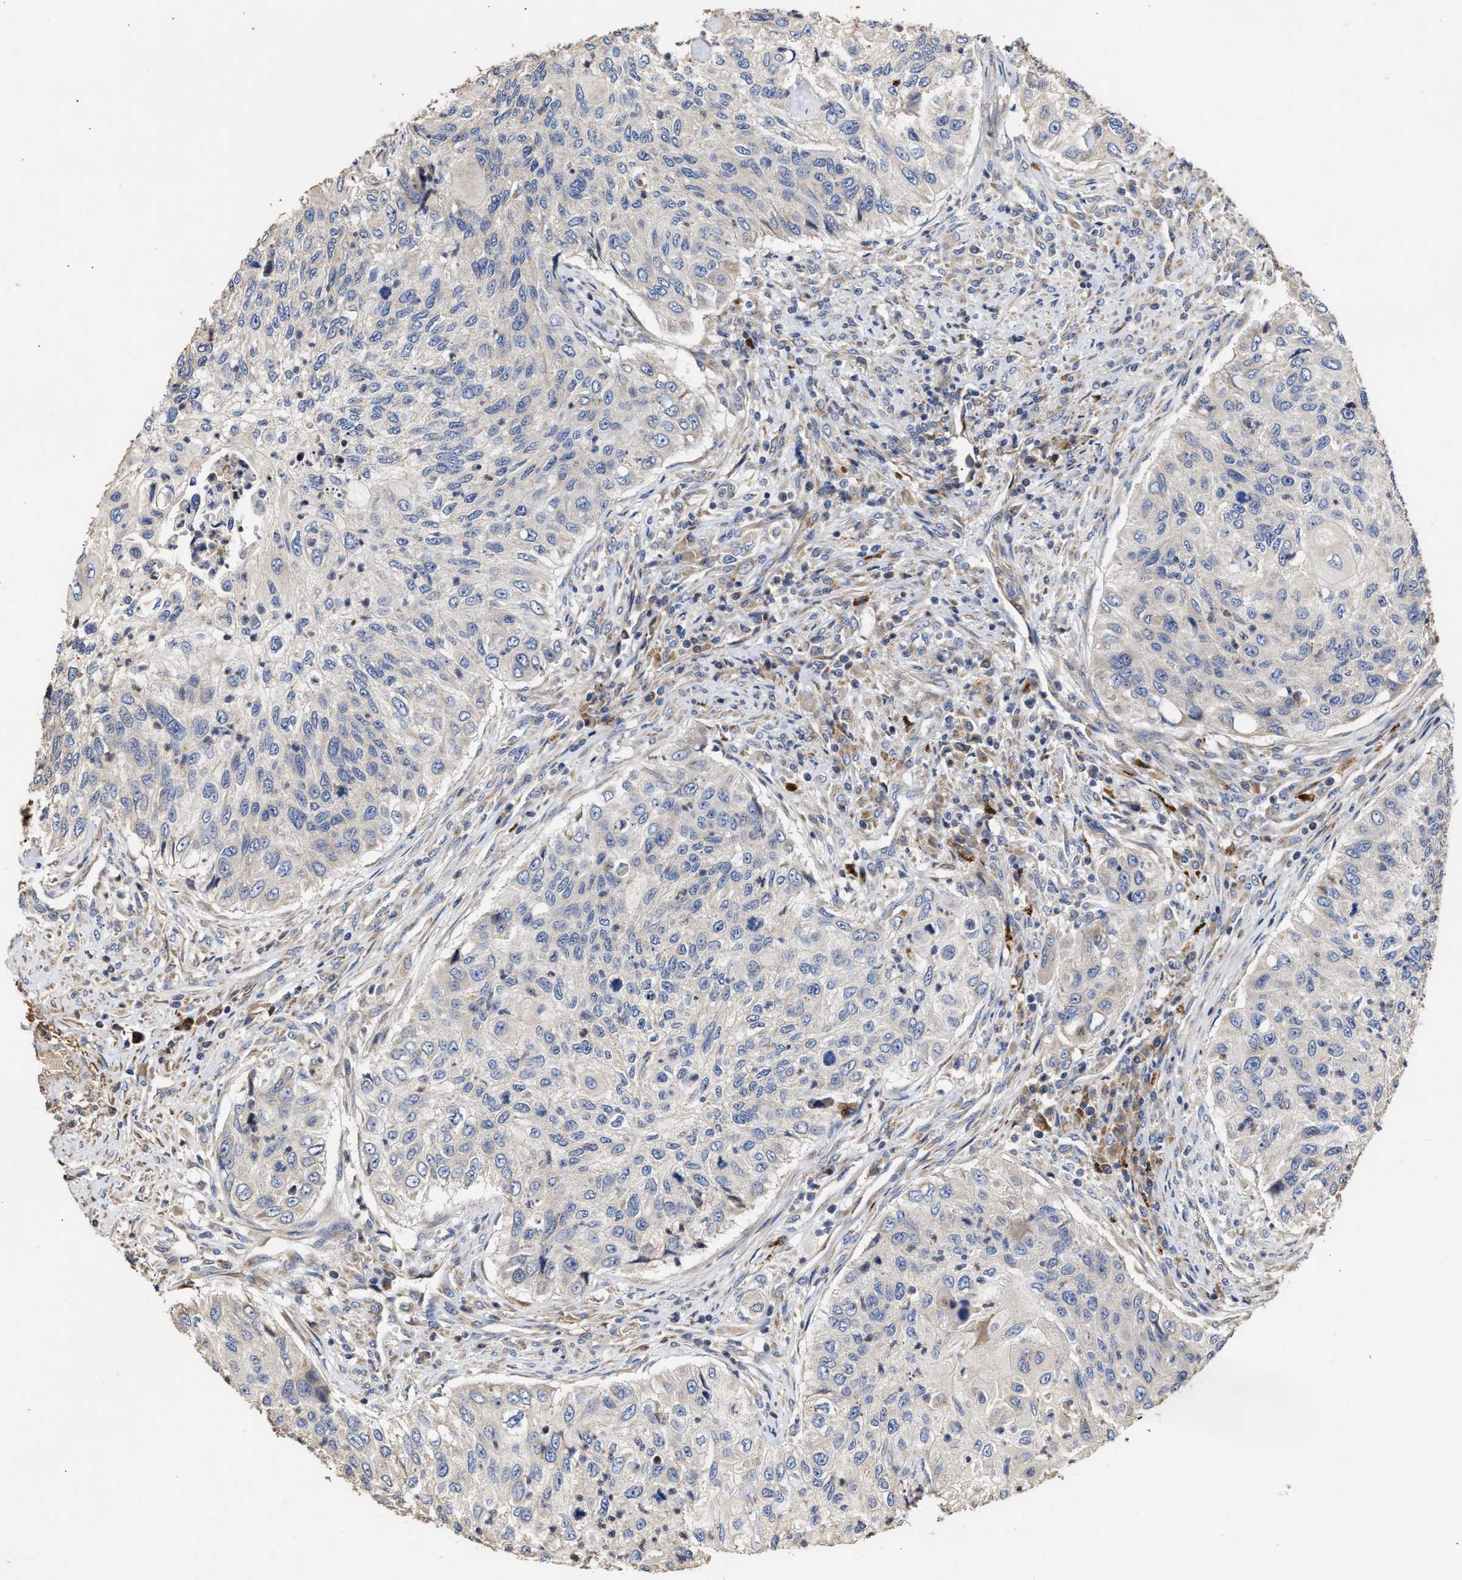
{"staining": {"intensity": "negative", "quantity": "none", "location": "none"}, "tissue": "urothelial cancer", "cell_type": "Tumor cells", "image_type": "cancer", "snomed": [{"axis": "morphology", "description": "Urothelial carcinoma, High grade"}, {"axis": "topography", "description": "Urinary bladder"}], "caption": "The image demonstrates no significant positivity in tumor cells of urothelial carcinoma (high-grade).", "gene": "GOSR1", "patient": {"sex": "female", "age": 60}}